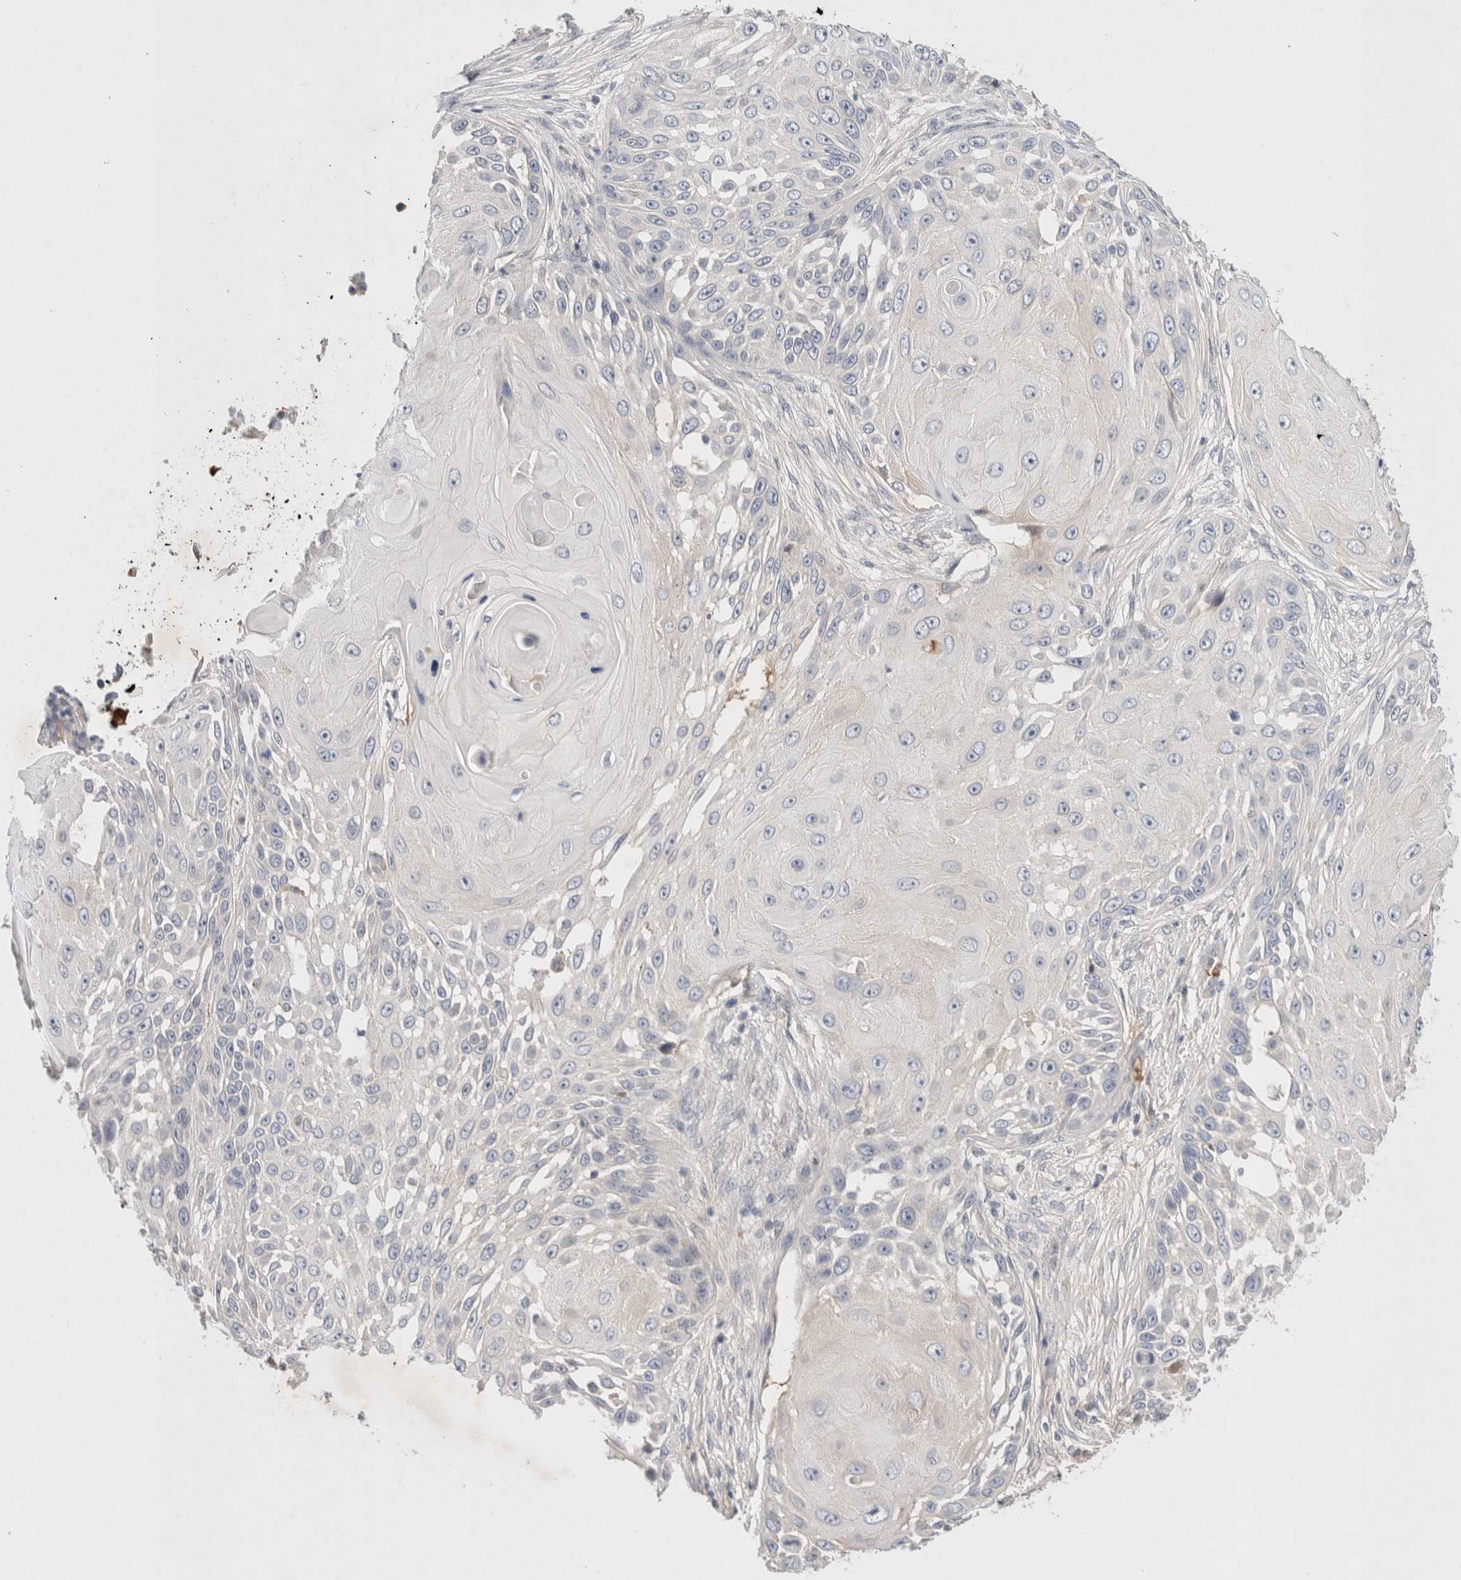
{"staining": {"intensity": "negative", "quantity": "none", "location": "none"}, "tissue": "skin cancer", "cell_type": "Tumor cells", "image_type": "cancer", "snomed": [{"axis": "morphology", "description": "Squamous cell carcinoma, NOS"}, {"axis": "topography", "description": "Skin"}], "caption": "This is a micrograph of immunohistochemistry (IHC) staining of squamous cell carcinoma (skin), which shows no expression in tumor cells.", "gene": "MST1", "patient": {"sex": "female", "age": 44}}